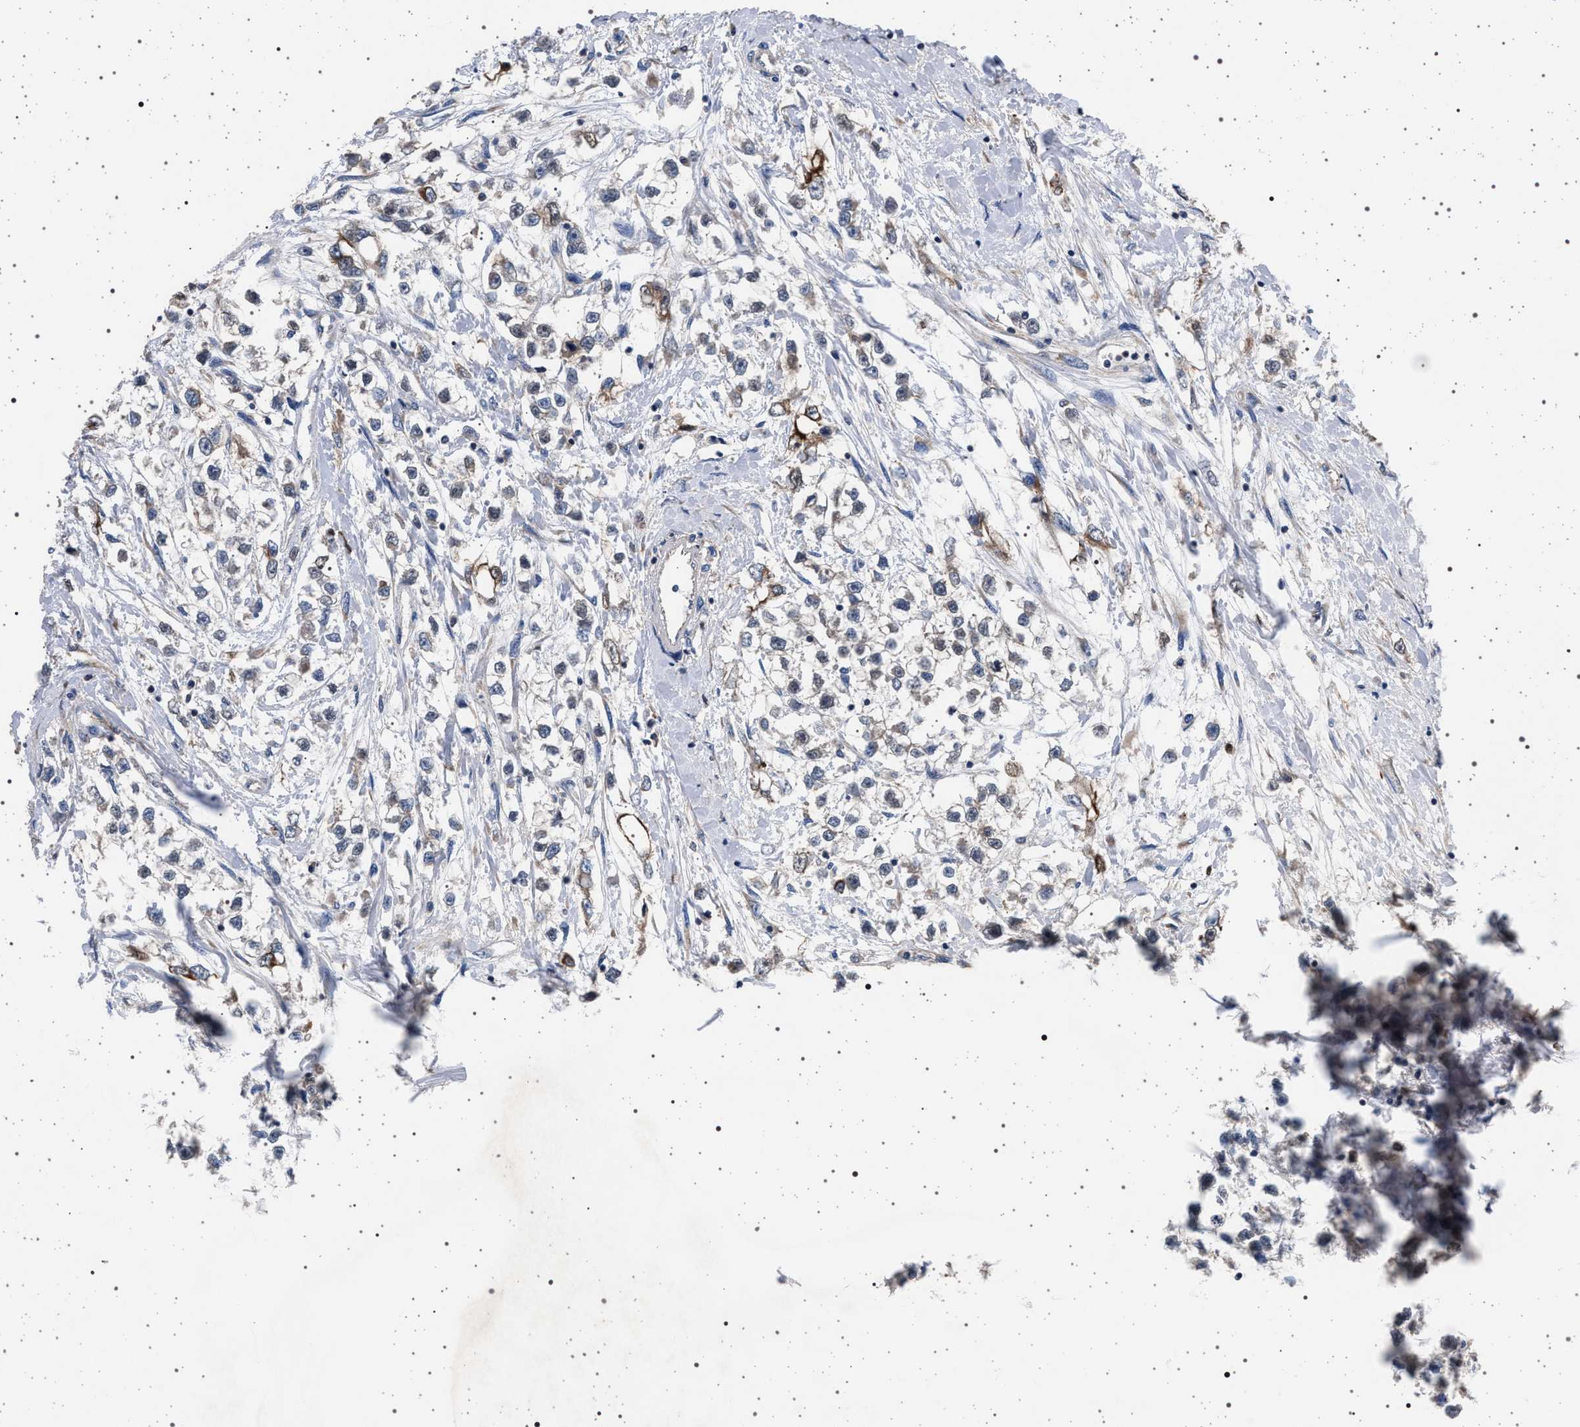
{"staining": {"intensity": "weak", "quantity": "<25%", "location": "cytoplasmic/membranous"}, "tissue": "testis cancer", "cell_type": "Tumor cells", "image_type": "cancer", "snomed": [{"axis": "morphology", "description": "Seminoma, NOS"}, {"axis": "morphology", "description": "Carcinoma, Embryonal, NOS"}, {"axis": "topography", "description": "Testis"}], "caption": "Immunohistochemical staining of testis cancer (embryonal carcinoma) reveals no significant staining in tumor cells.", "gene": "MAP3K2", "patient": {"sex": "male", "age": 51}}